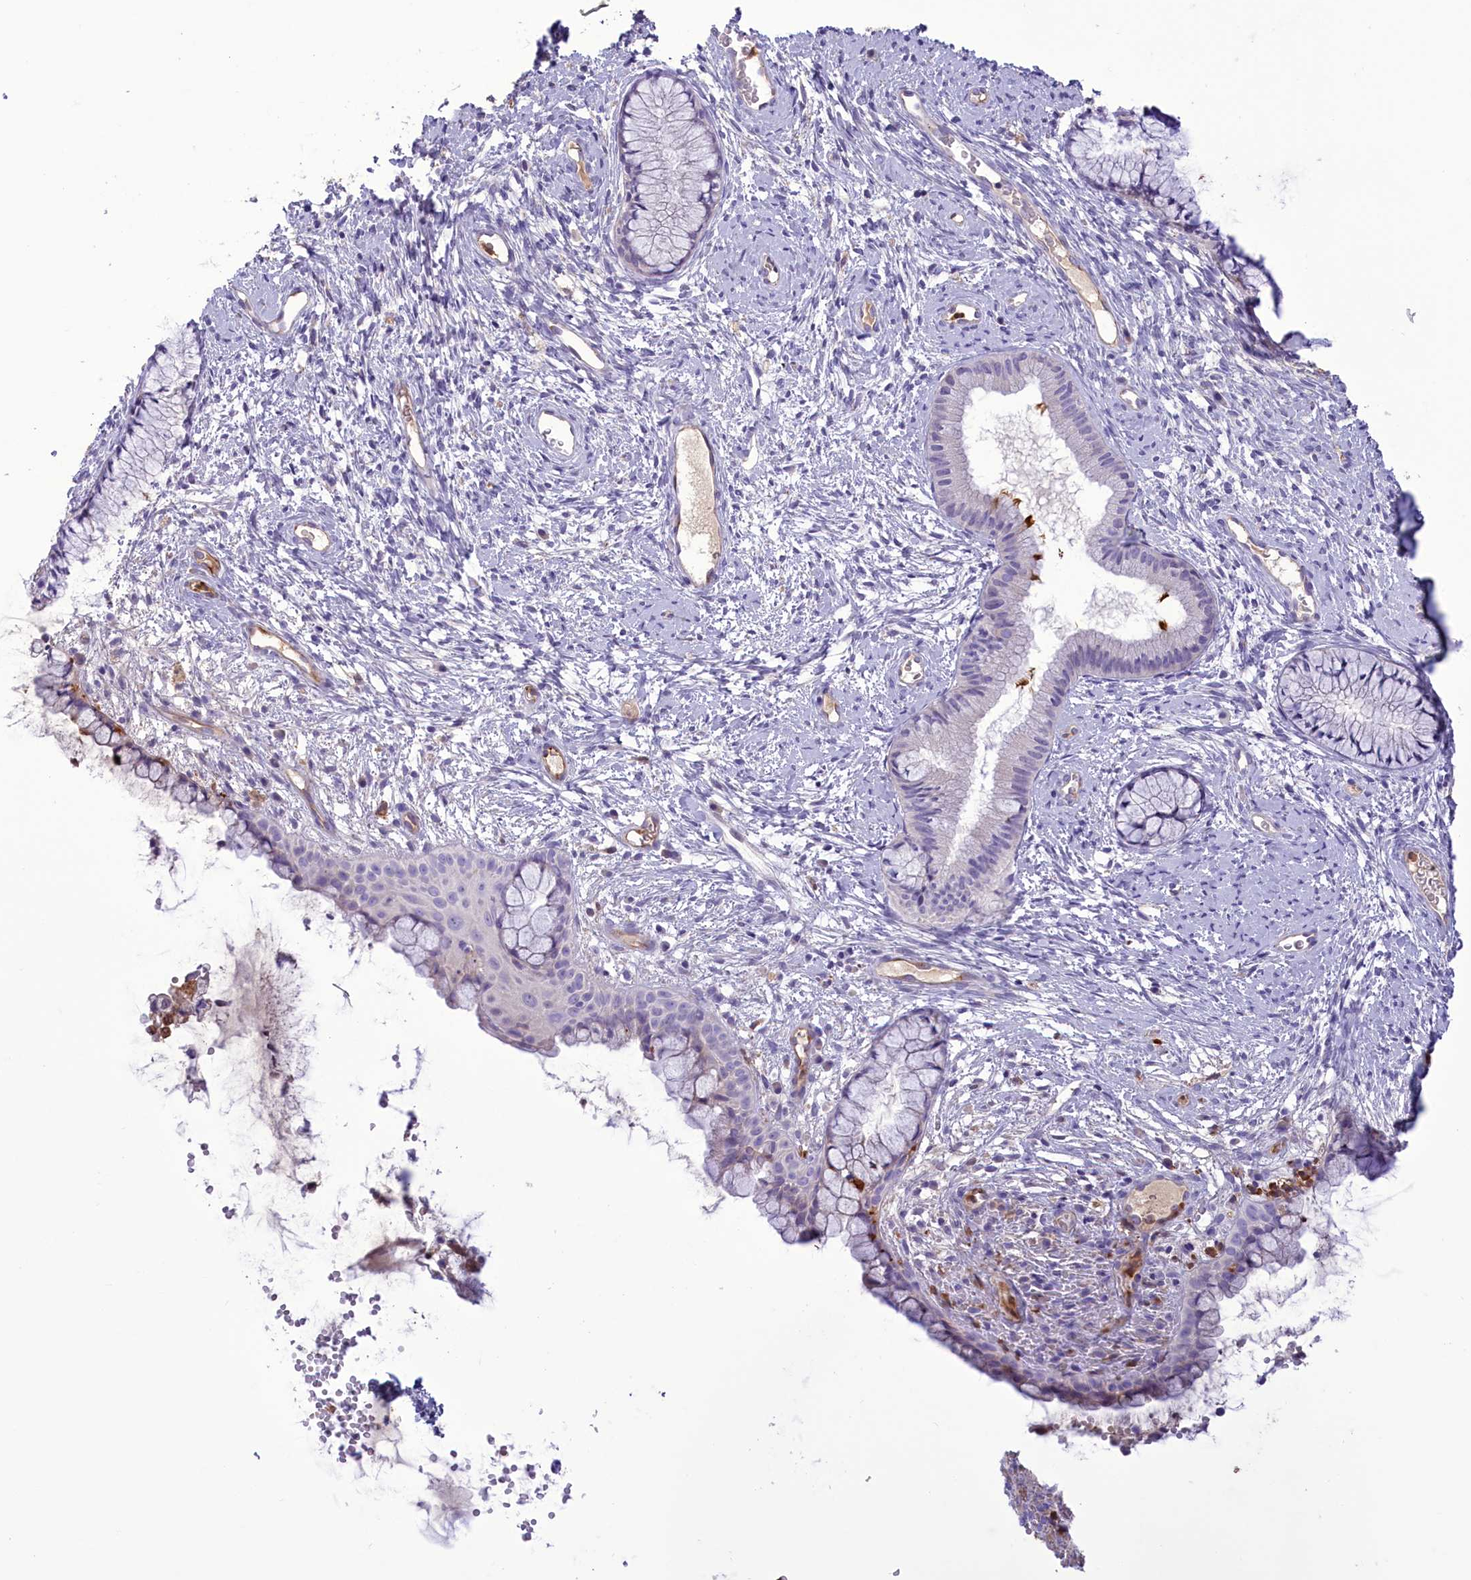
{"staining": {"intensity": "strong", "quantity": "<25%", "location": "cytoplasmic/membranous"}, "tissue": "cervix", "cell_type": "Glandular cells", "image_type": "normal", "snomed": [{"axis": "morphology", "description": "Normal tissue, NOS"}, {"axis": "topography", "description": "Cervix"}], "caption": "Immunohistochemistry (IHC) of benign human cervix demonstrates medium levels of strong cytoplasmic/membranous positivity in approximately <25% of glandular cells.", "gene": "FAM149B1", "patient": {"sex": "female", "age": 42}}